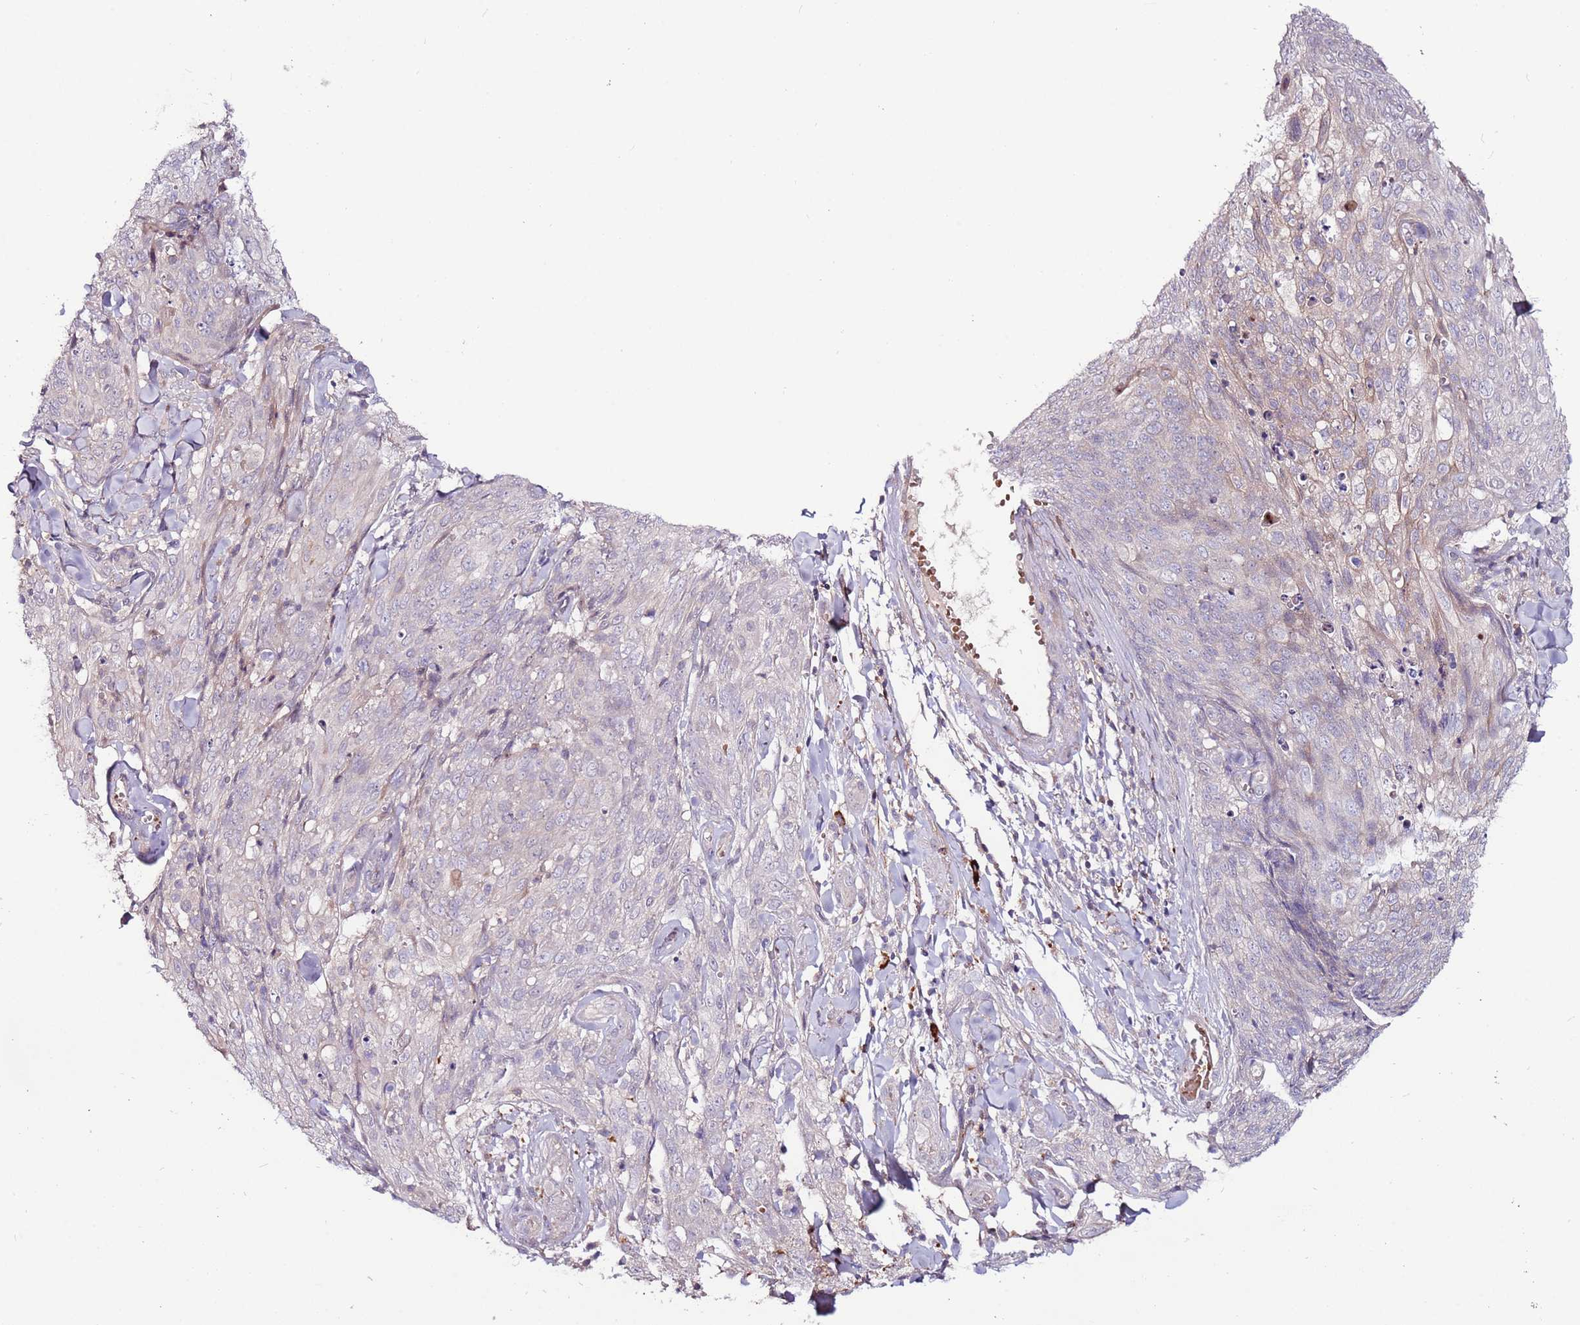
{"staining": {"intensity": "negative", "quantity": "none", "location": "none"}, "tissue": "skin cancer", "cell_type": "Tumor cells", "image_type": "cancer", "snomed": [{"axis": "morphology", "description": "Squamous cell carcinoma, NOS"}, {"axis": "topography", "description": "Skin"}, {"axis": "topography", "description": "Vulva"}], "caption": "Immunohistochemistry (IHC) of skin cancer exhibits no expression in tumor cells.", "gene": "MTG2", "patient": {"sex": "female", "age": 85}}